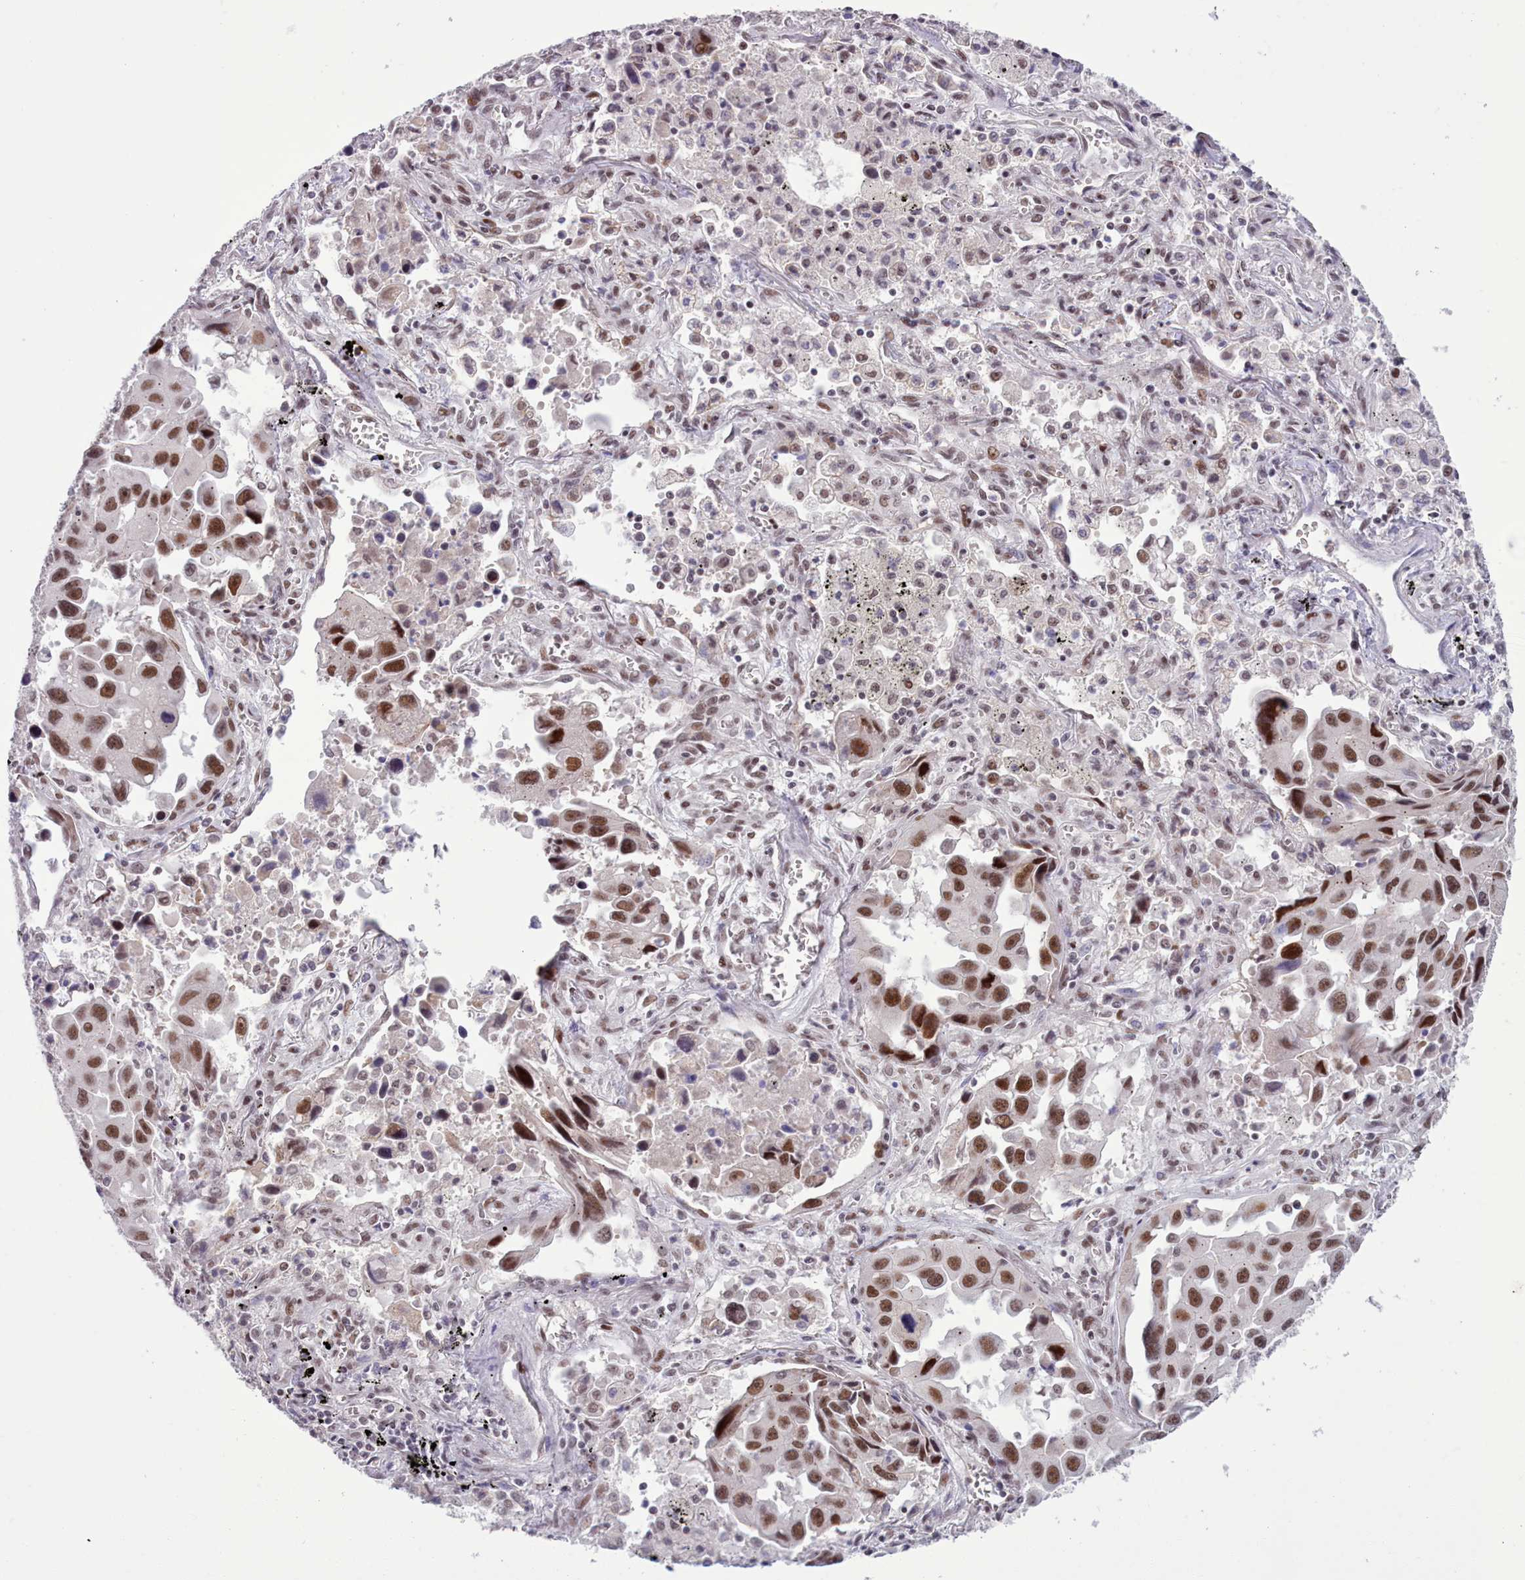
{"staining": {"intensity": "strong", "quantity": ">75%", "location": "nuclear"}, "tissue": "lung cancer", "cell_type": "Tumor cells", "image_type": "cancer", "snomed": [{"axis": "morphology", "description": "Adenocarcinoma, NOS"}, {"axis": "topography", "description": "Lung"}], "caption": "Tumor cells show high levels of strong nuclear staining in about >75% of cells in lung cancer (adenocarcinoma). (Brightfield microscopy of DAB IHC at high magnification).", "gene": "RFX1", "patient": {"sex": "male", "age": 66}}